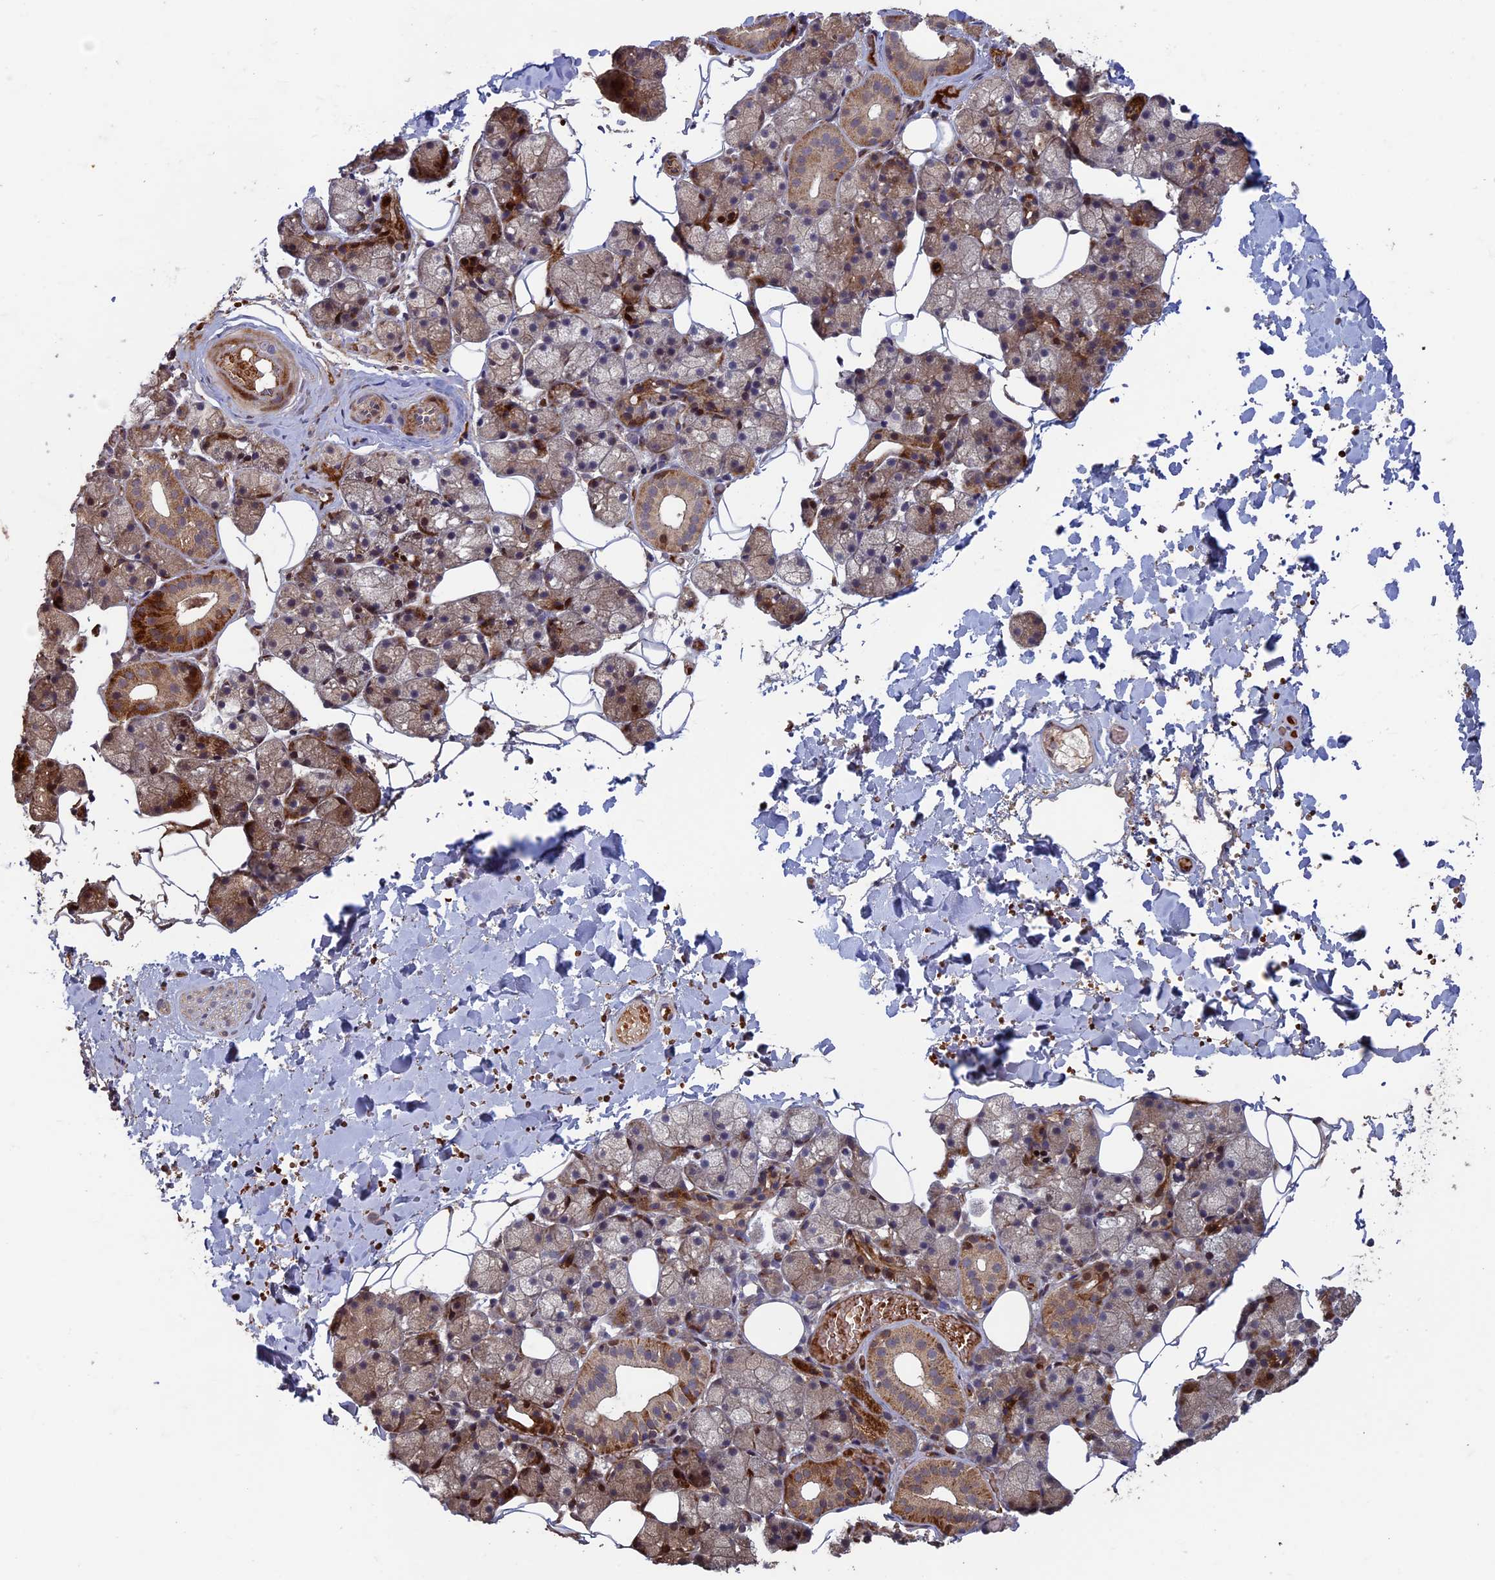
{"staining": {"intensity": "moderate", "quantity": "<25%", "location": "cytoplasmic/membranous"}, "tissue": "salivary gland", "cell_type": "Glandular cells", "image_type": "normal", "snomed": [{"axis": "morphology", "description": "Normal tissue, NOS"}, {"axis": "topography", "description": "Salivary gland"}], "caption": "Human salivary gland stained with a brown dye reveals moderate cytoplasmic/membranous positive staining in approximately <25% of glandular cells.", "gene": "RCCD1", "patient": {"sex": "female", "age": 33}}